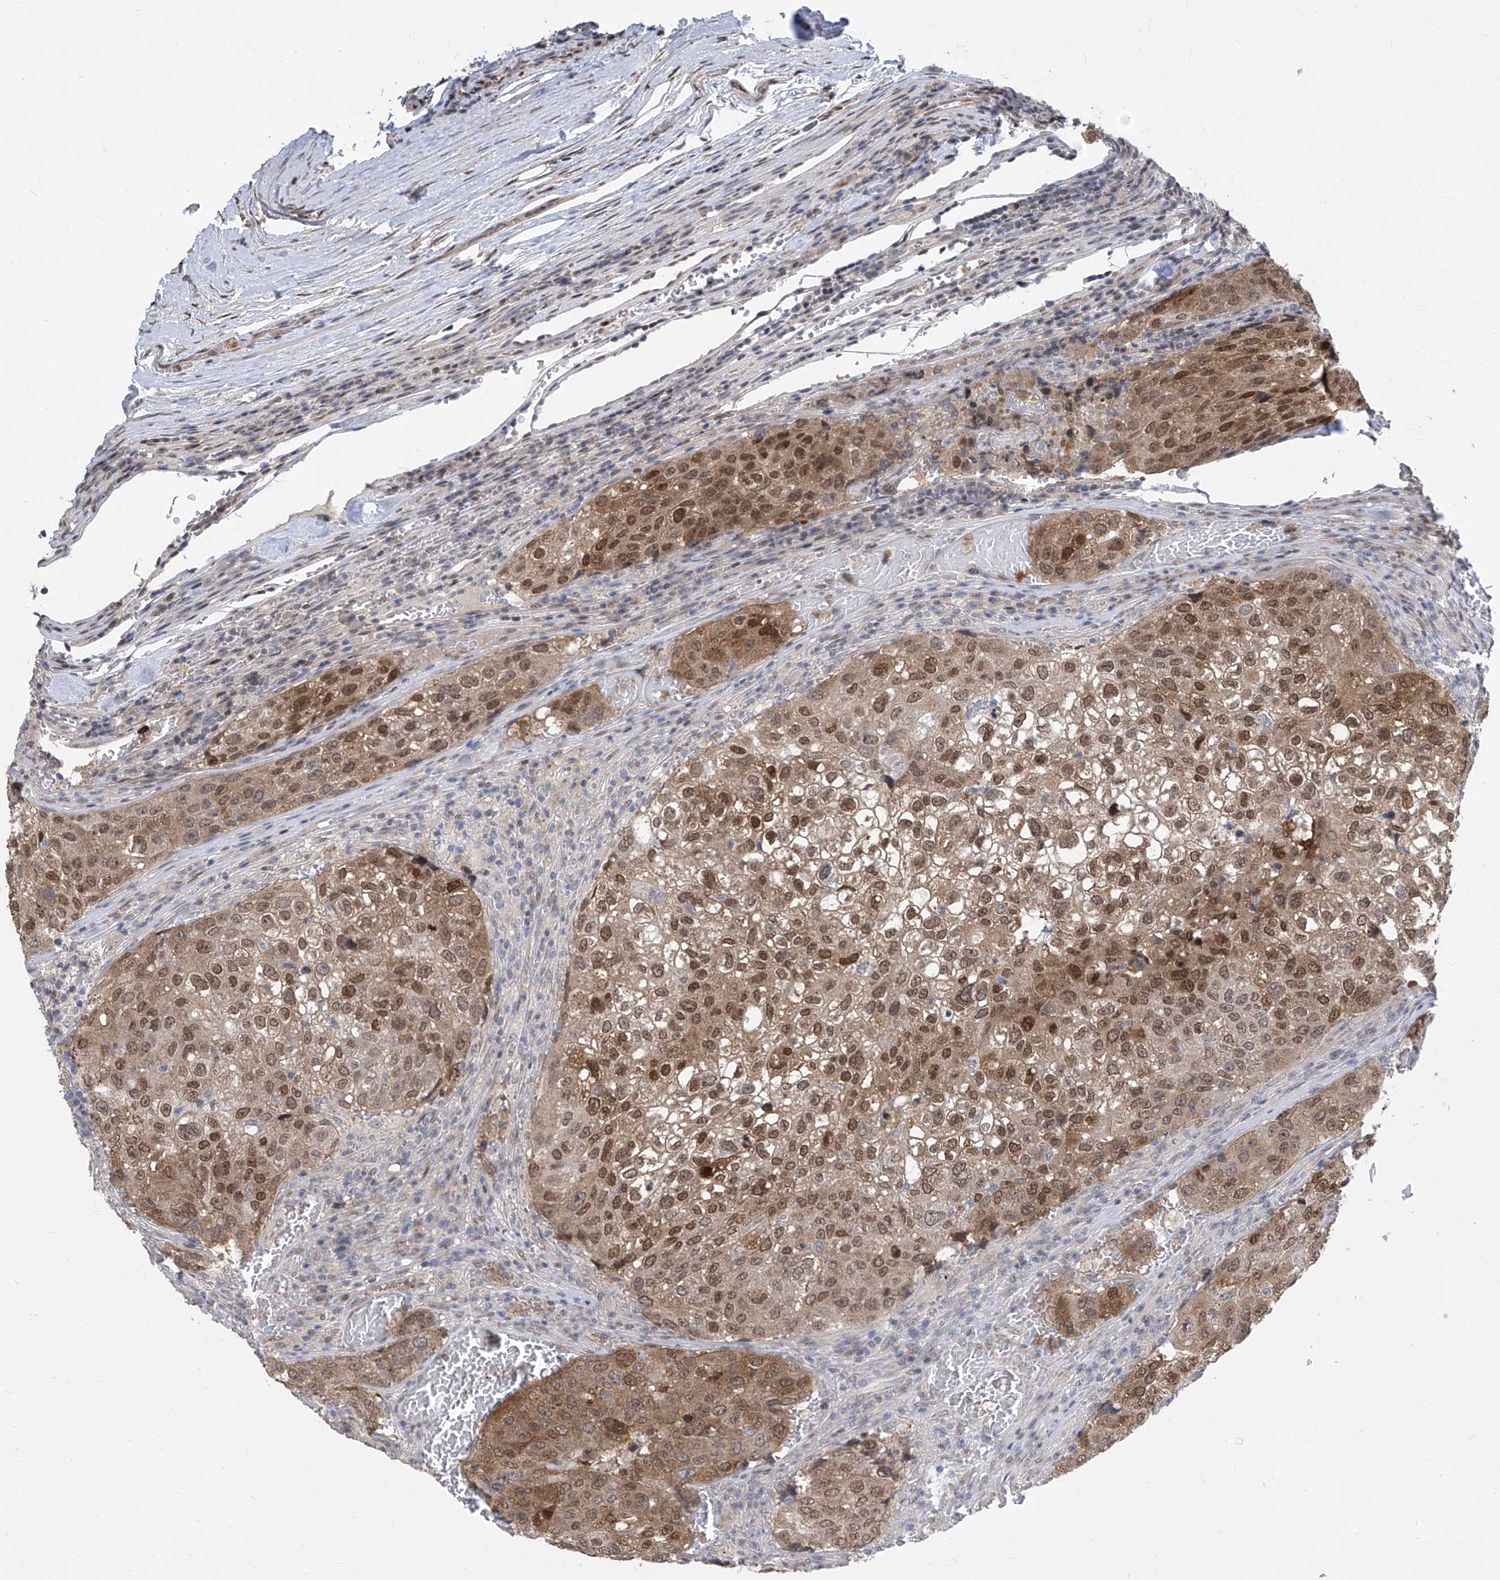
{"staining": {"intensity": "moderate", "quantity": ">75%", "location": "cytoplasmic/membranous,nuclear"}, "tissue": "urothelial cancer", "cell_type": "Tumor cells", "image_type": "cancer", "snomed": [{"axis": "morphology", "description": "Urothelial carcinoma, High grade"}, {"axis": "topography", "description": "Lymph node"}, {"axis": "topography", "description": "Urinary bladder"}], "caption": "This photomicrograph displays urothelial carcinoma (high-grade) stained with immunohistochemistry to label a protein in brown. The cytoplasmic/membranous and nuclear of tumor cells show moderate positivity for the protein. Nuclei are counter-stained blue.", "gene": "CETN2", "patient": {"sex": "male", "age": 51}}